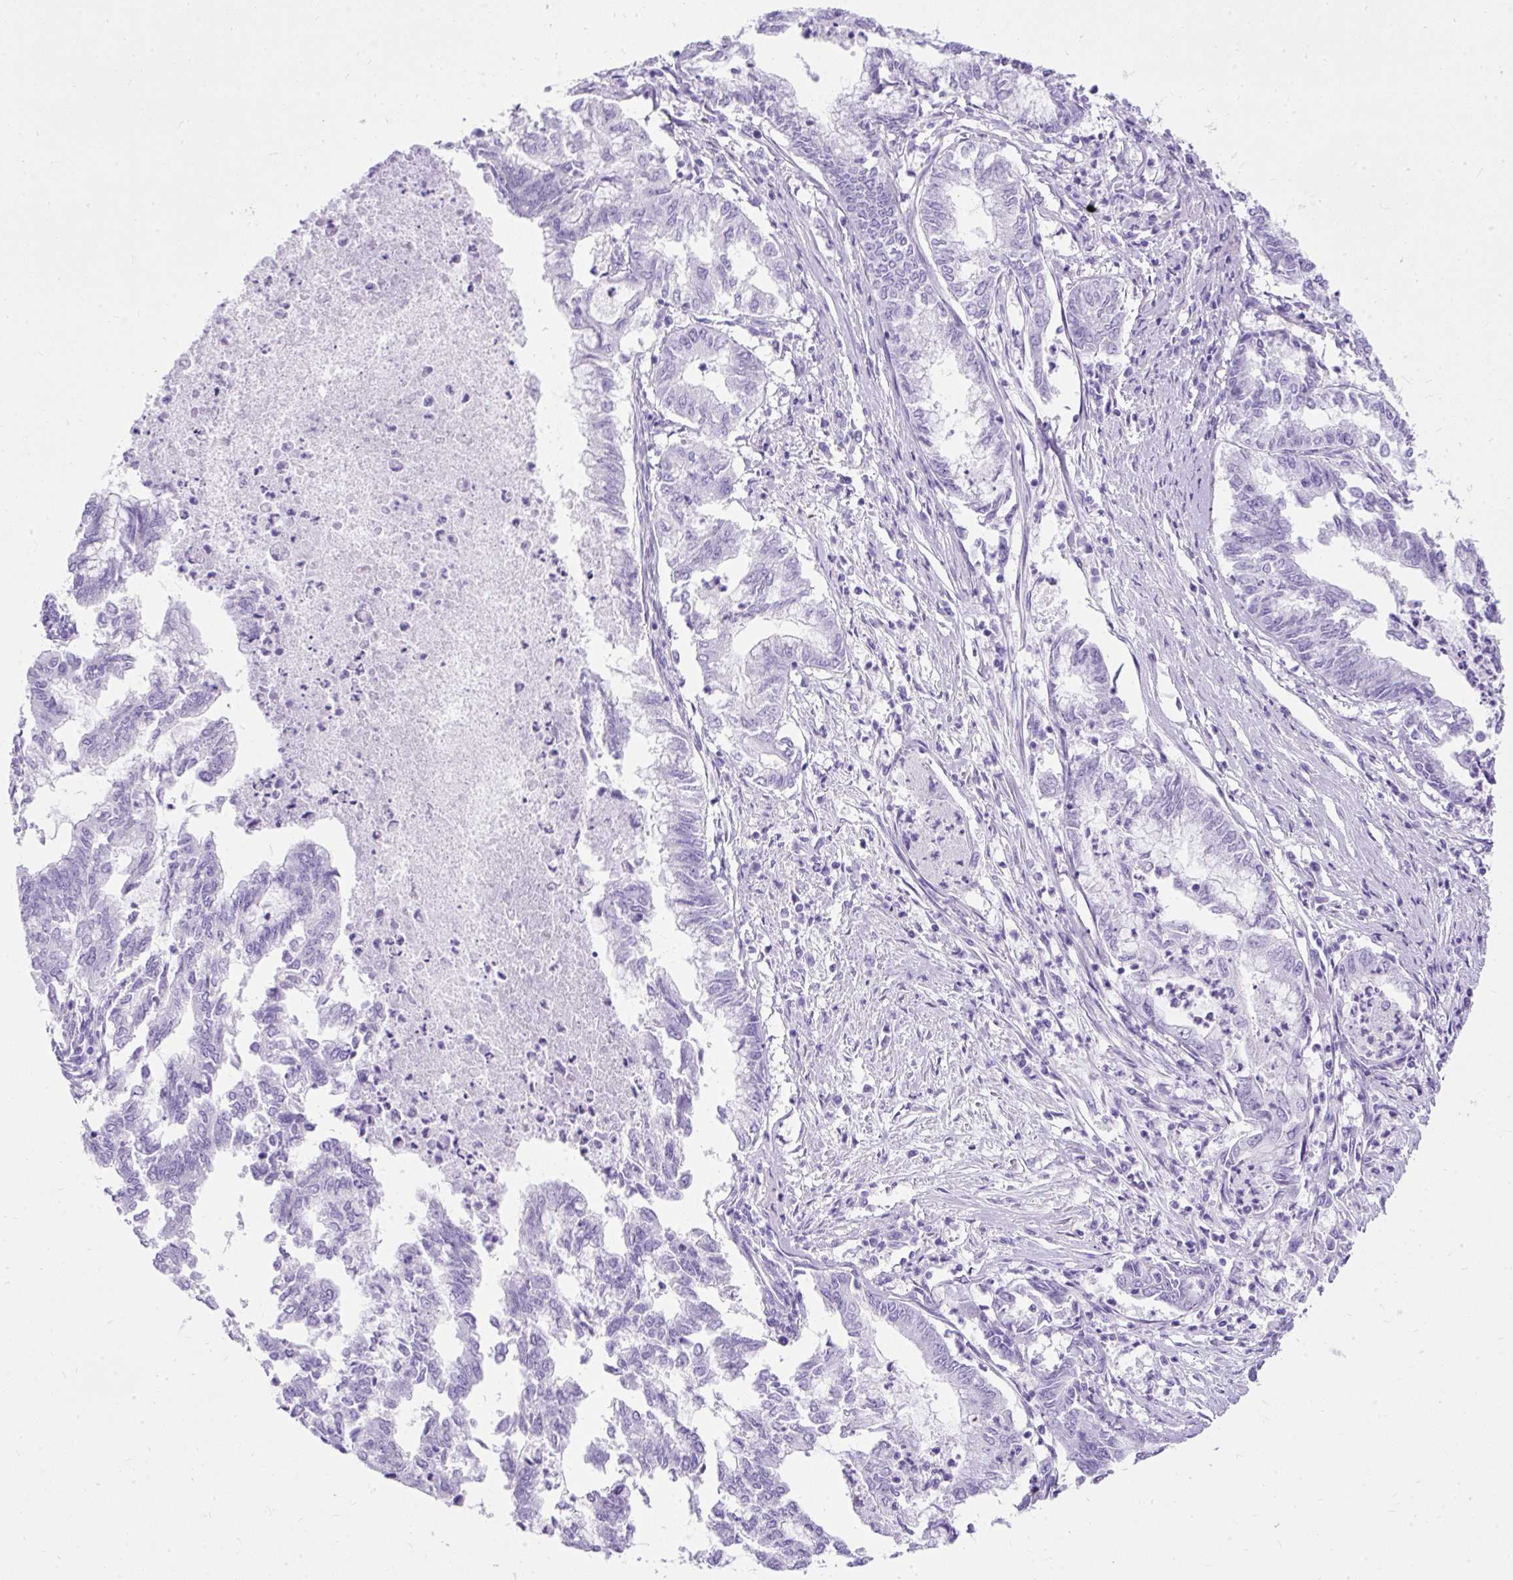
{"staining": {"intensity": "negative", "quantity": "none", "location": "none"}, "tissue": "endometrial cancer", "cell_type": "Tumor cells", "image_type": "cancer", "snomed": [{"axis": "morphology", "description": "Adenocarcinoma, NOS"}, {"axis": "topography", "description": "Endometrium"}], "caption": "A micrograph of endometrial adenocarcinoma stained for a protein demonstrates no brown staining in tumor cells. (DAB IHC, high magnification).", "gene": "PVALB", "patient": {"sex": "female", "age": 79}}